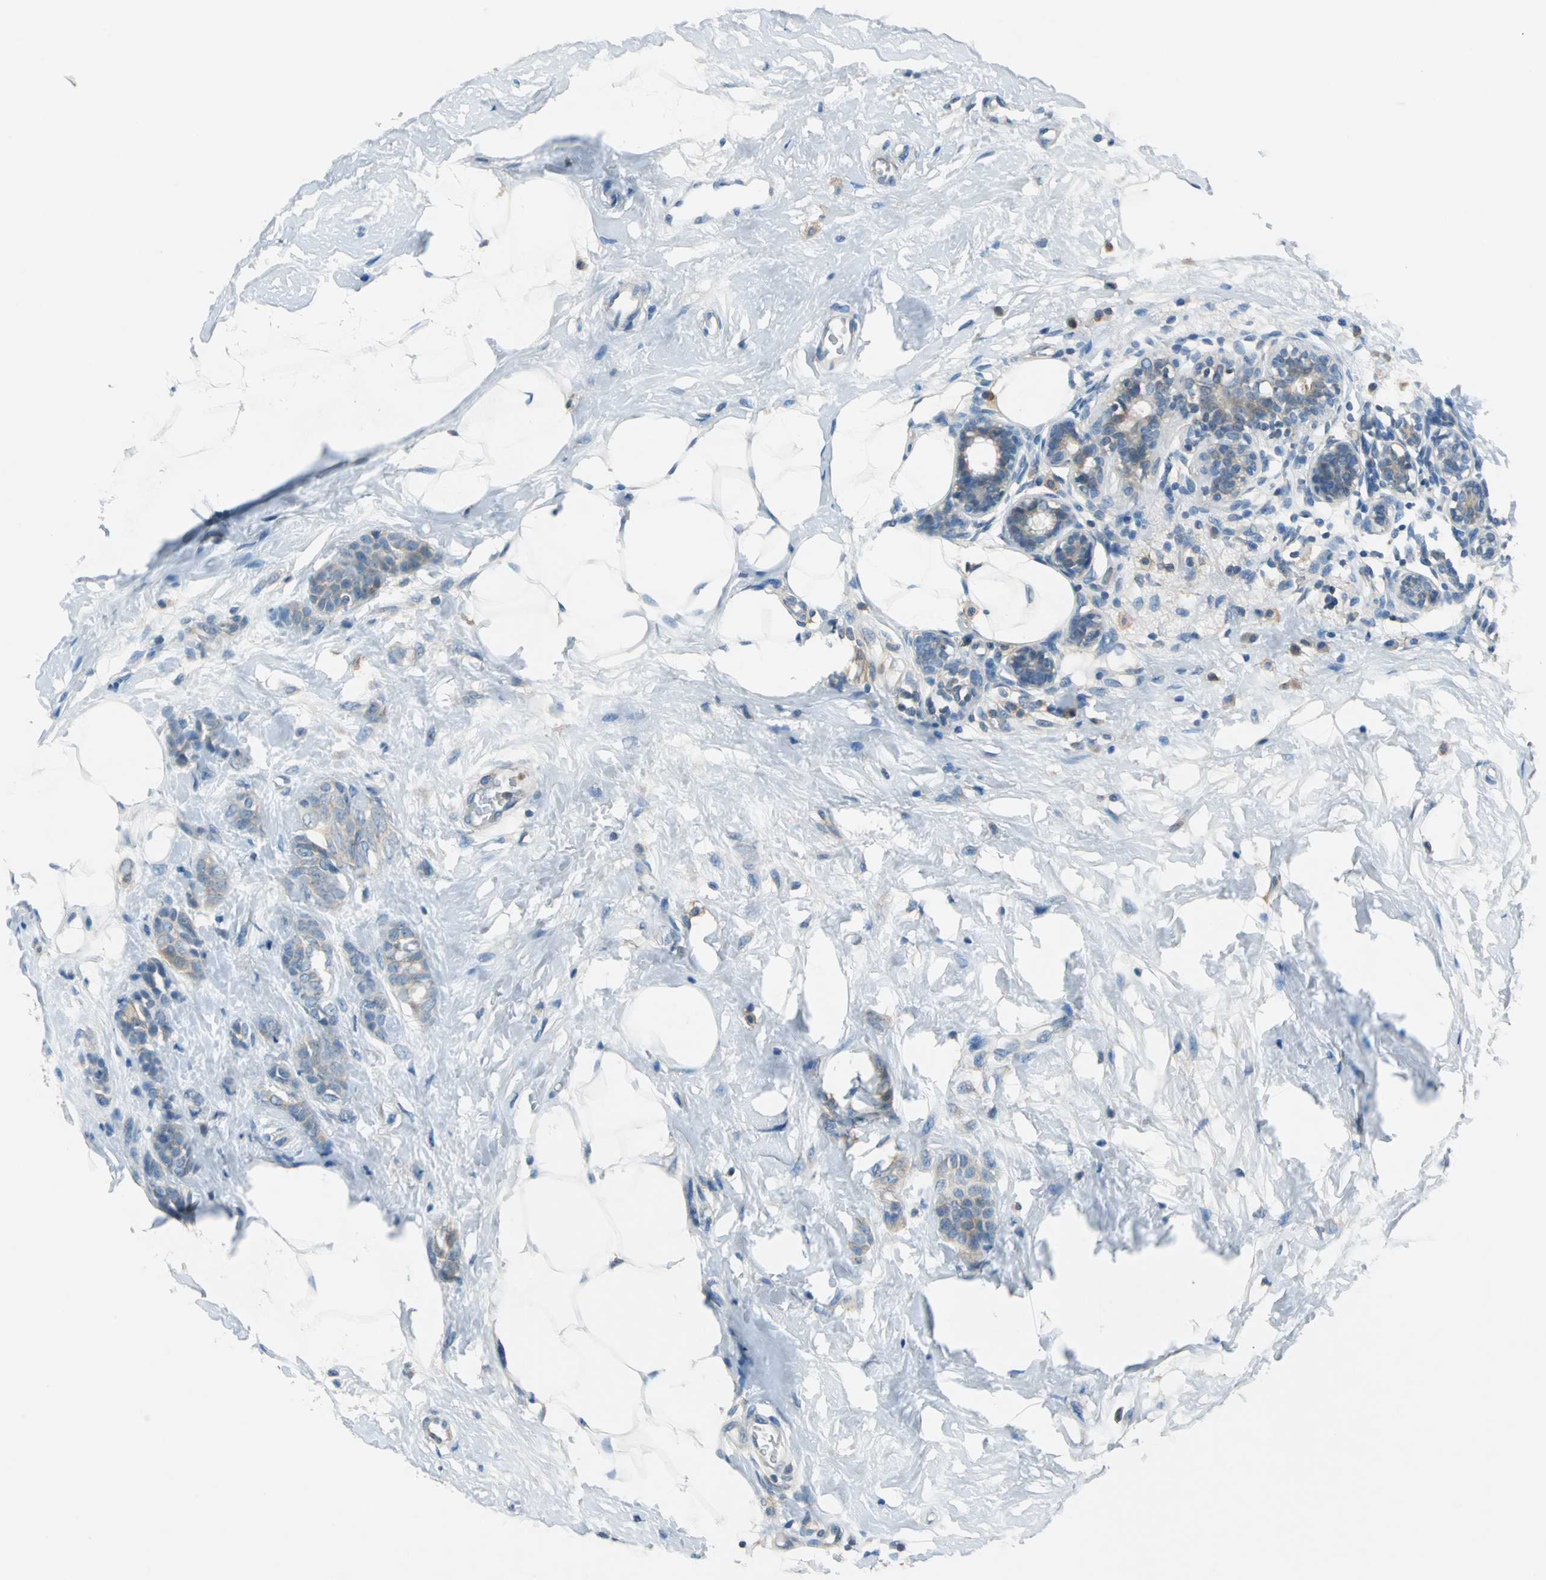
{"staining": {"intensity": "weak", "quantity": "<25%", "location": "cytoplasmic/membranous"}, "tissue": "breast cancer", "cell_type": "Tumor cells", "image_type": "cancer", "snomed": [{"axis": "morphology", "description": "Lobular carcinoma, in situ"}, {"axis": "morphology", "description": "Lobular carcinoma"}, {"axis": "topography", "description": "Breast"}], "caption": "DAB (3,3'-diaminobenzidine) immunohistochemical staining of breast cancer (lobular carcinoma) exhibits no significant expression in tumor cells.", "gene": "PRKCA", "patient": {"sex": "female", "age": 41}}